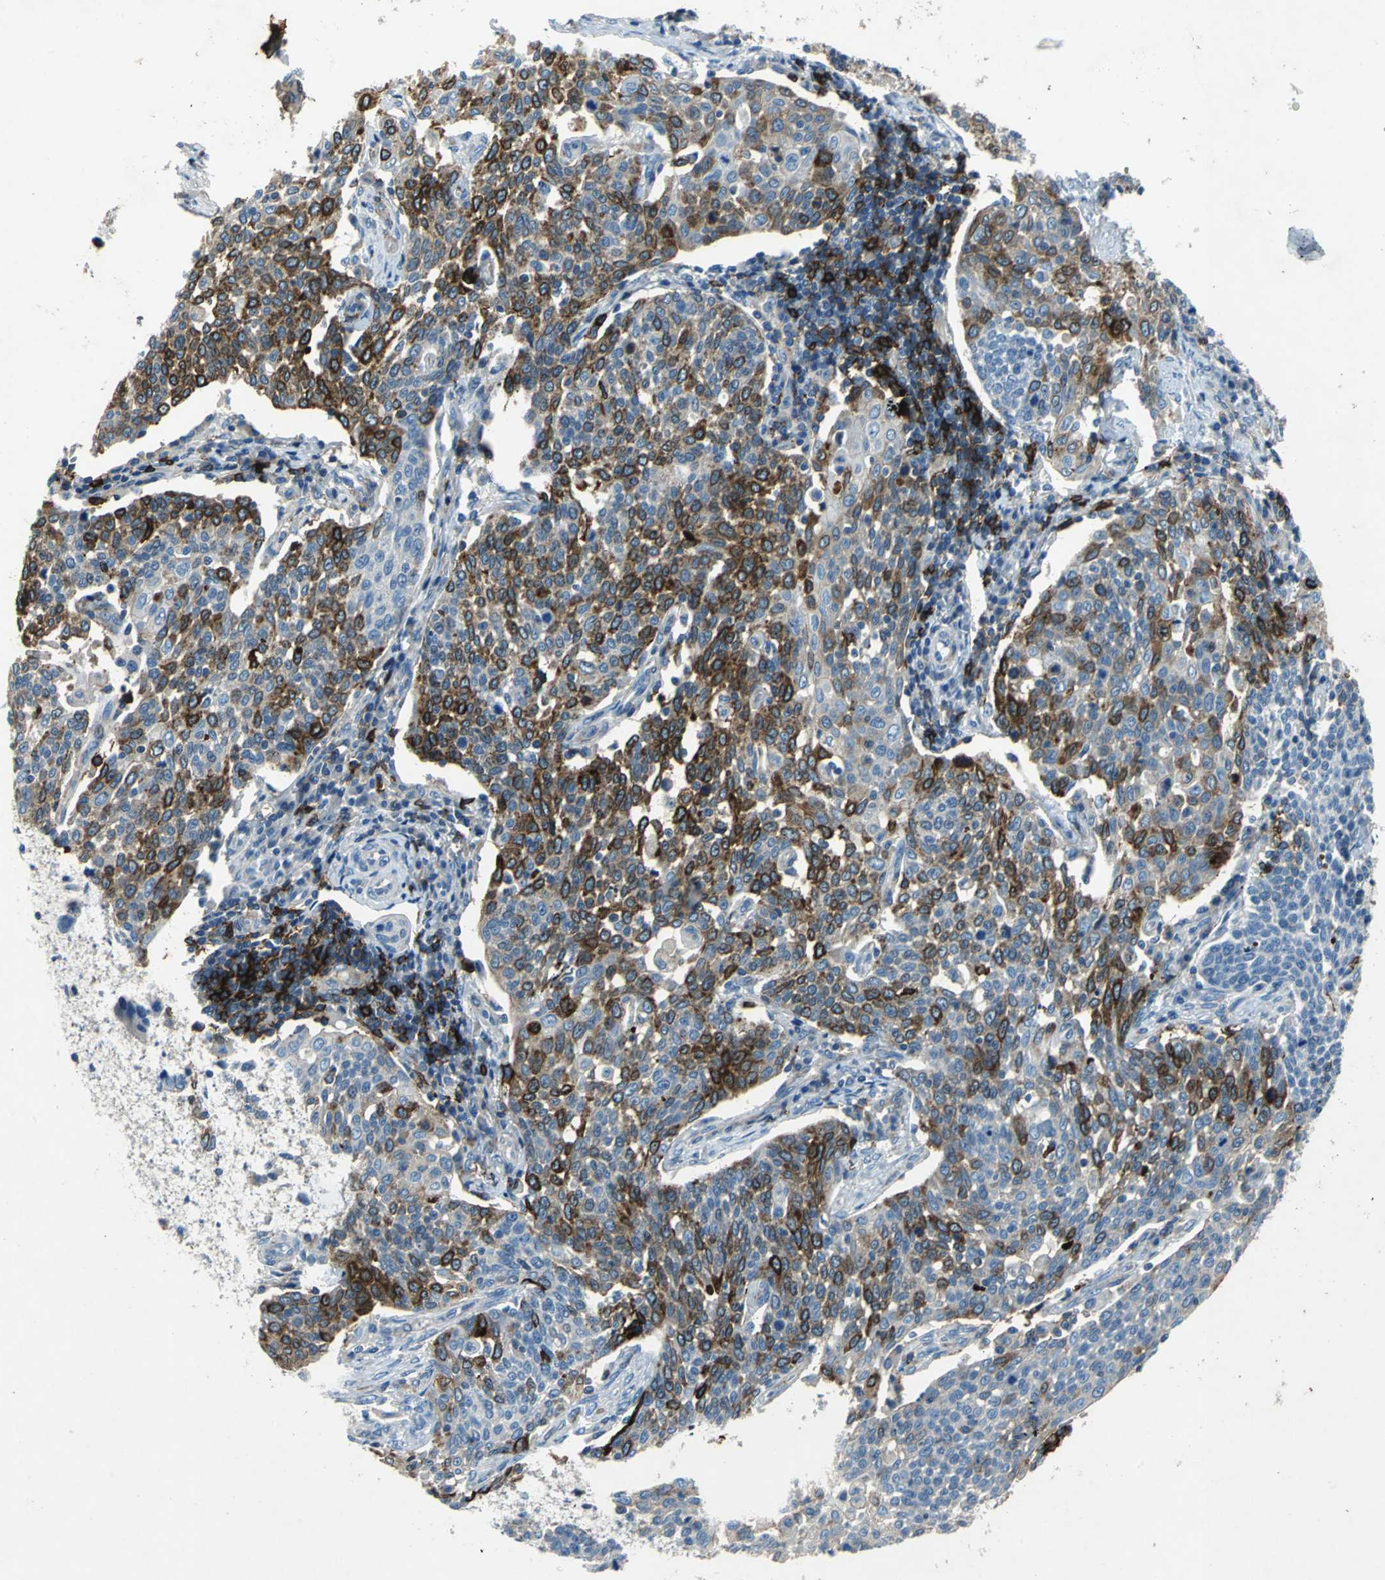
{"staining": {"intensity": "strong", "quantity": "25%-75%", "location": "cytoplasmic/membranous"}, "tissue": "cervical cancer", "cell_type": "Tumor cells", "image_type": "cancer", "snomed": [{"axis": "morphology", "description": "Squamous cell carcinoma, NOS"}, {"axis": "topography", "description": "Cervix"}], "caption": "Immunohistochemical staining of human cervical cancer exhibits high levels of strong cytoplasmic/membranous protein staining in approximately 25%-75% of tumor cells.", "gene": "RPS13", "patient": {"sex": "female", "age": 34}}